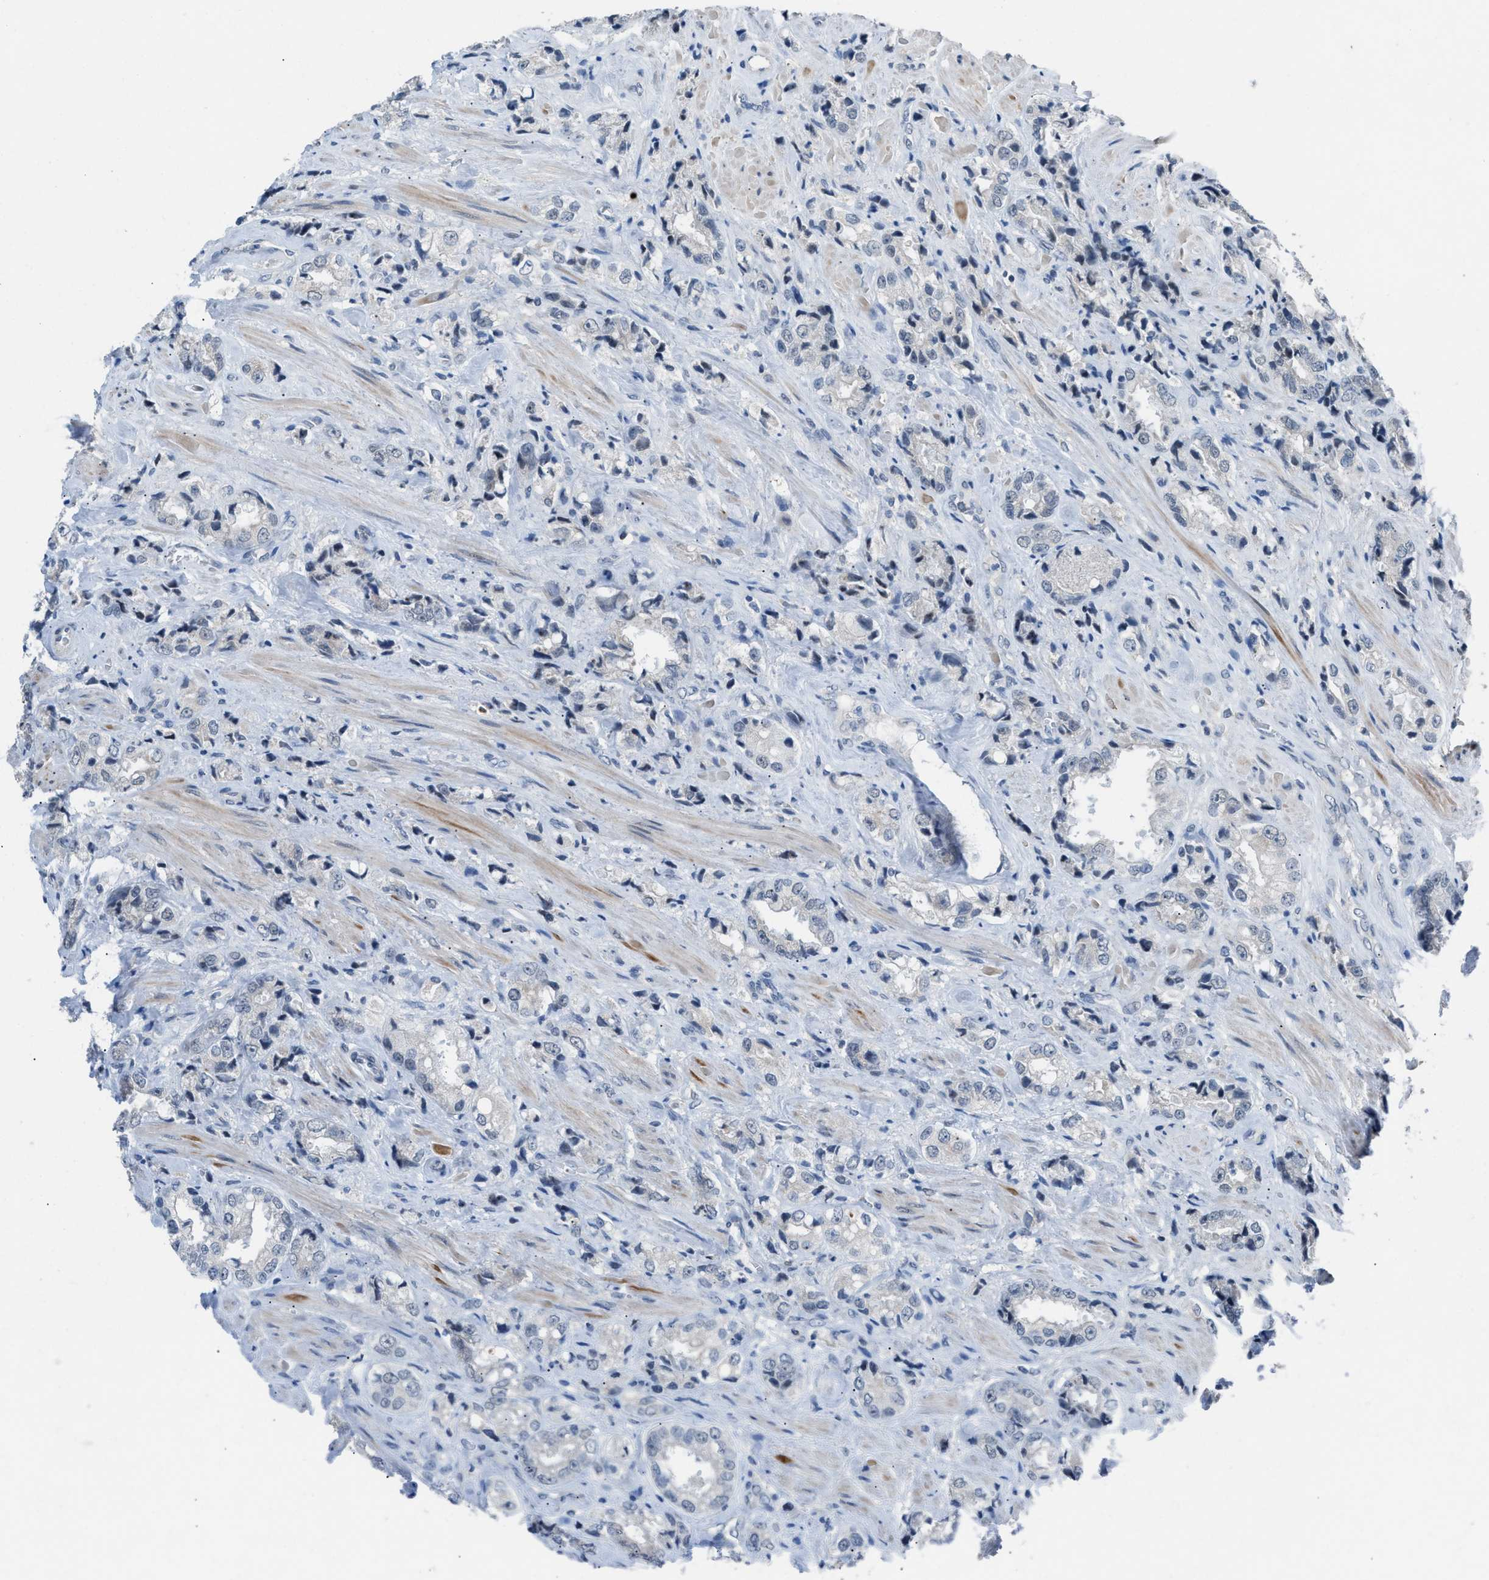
{"staining": {"intensity": "negative", "quantity": "none", "location": "none"}, "tissue": "prostate cancer", "cell_type": "Tumor cells", "image_type": "cancer", "snomed": [{"axis": "morphology", "description": "Adenocarcinoma, High grade"}, {"axis": "topography", "description": "Prostate"}], "caption": "Prostate cancer was stained to show a protein in brown. There is no significant expression in tumor cells.", "gene": "ANAPC11", "patient": {"sex": "male", "age": 61}}